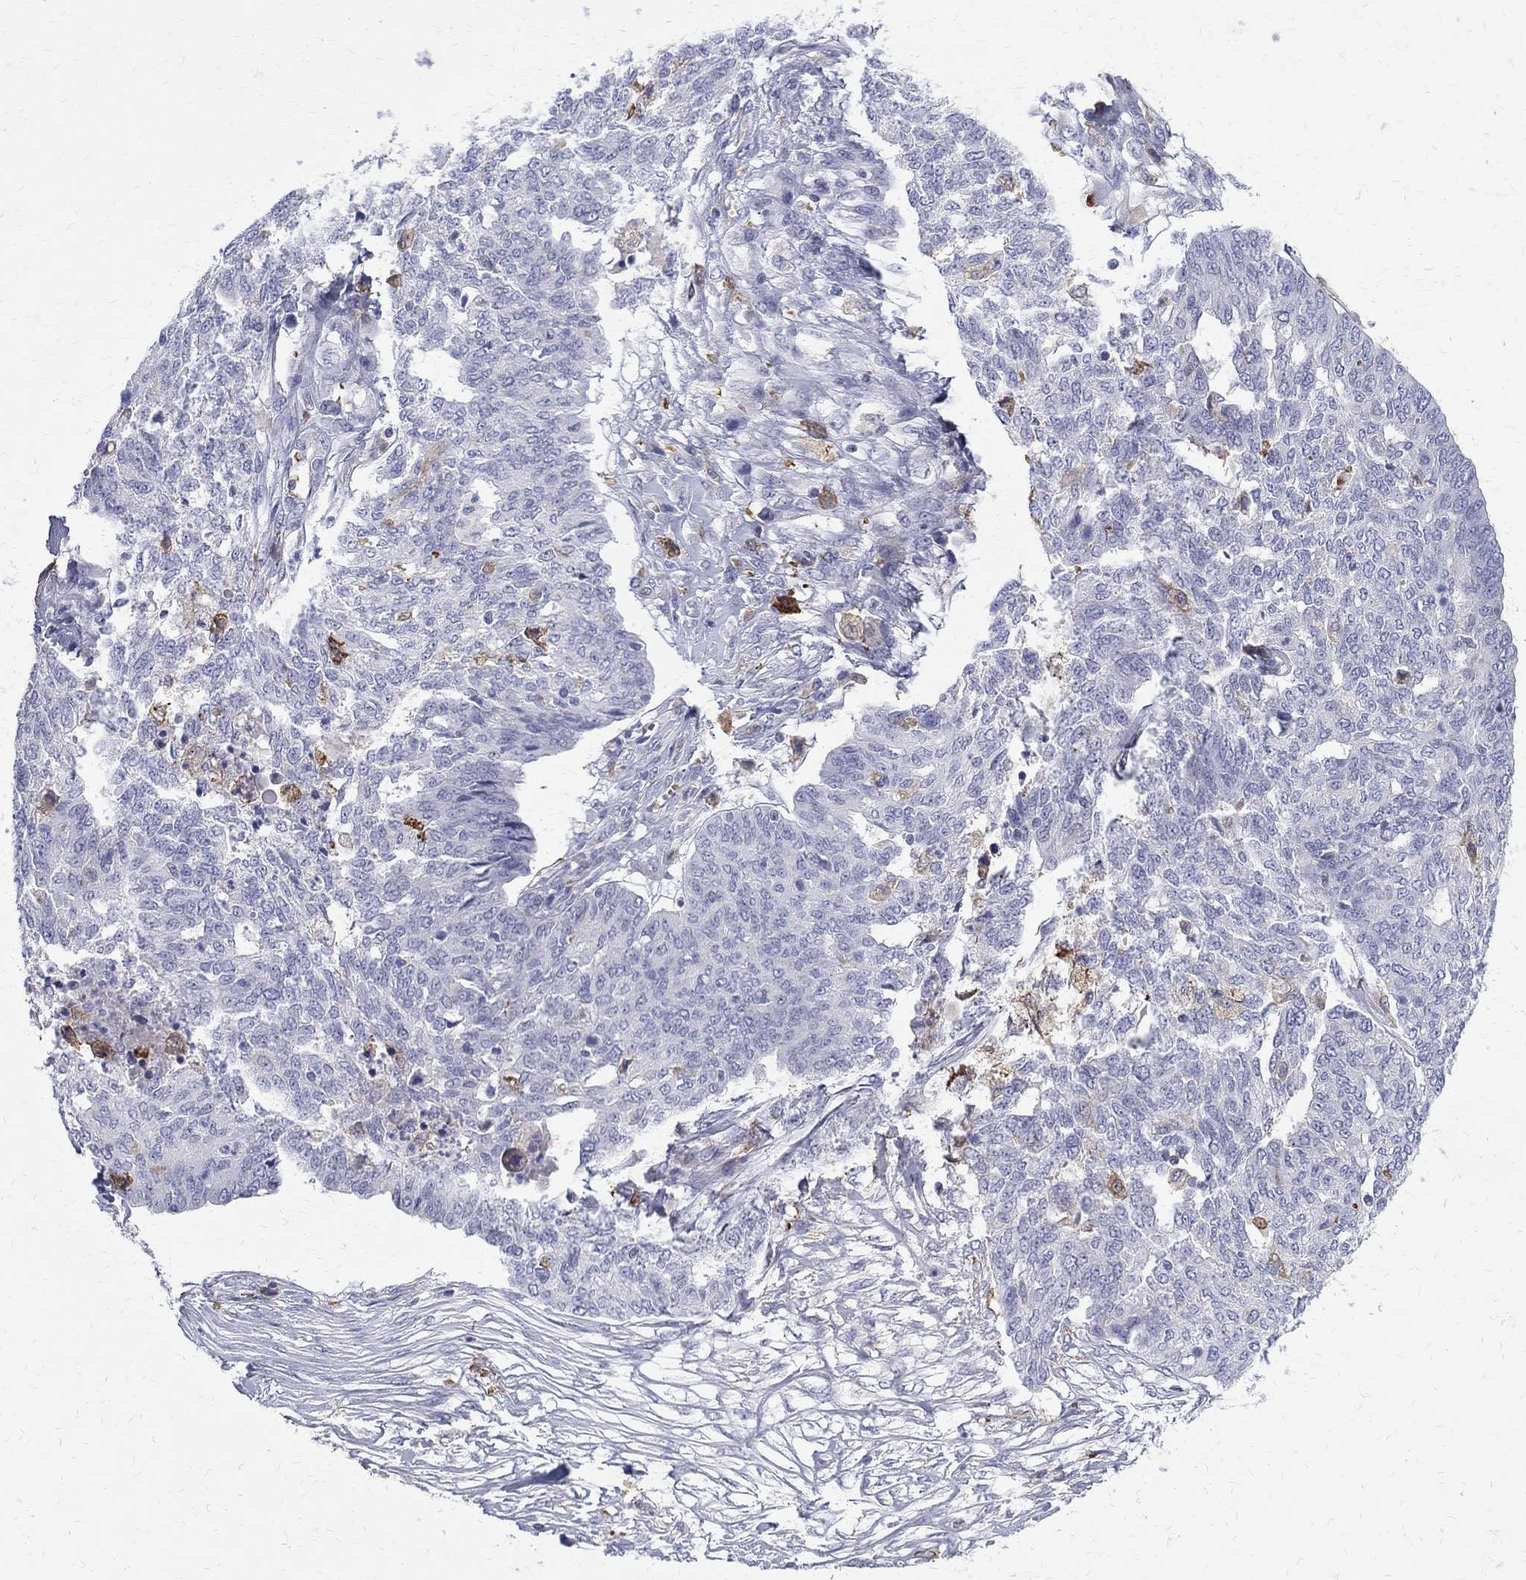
{"staining": {"intensity": "negative", "quantity": "none", "location": "none"}, "tissue": "ovarian cancer", "cell_type": "Tumor cells", "image_type": "cancer", "snomed": [{"axis": "morphology", "description": "Cystadenocarcinoma, serous, NOS"}, {"axis": "topography", "description": "Ovary"}], "caption": "A micrograph of human ovarian cancer is negative for staining in tumor cells.", "gene": "AGER", "patient": {"sex": "female", "age": 67}}